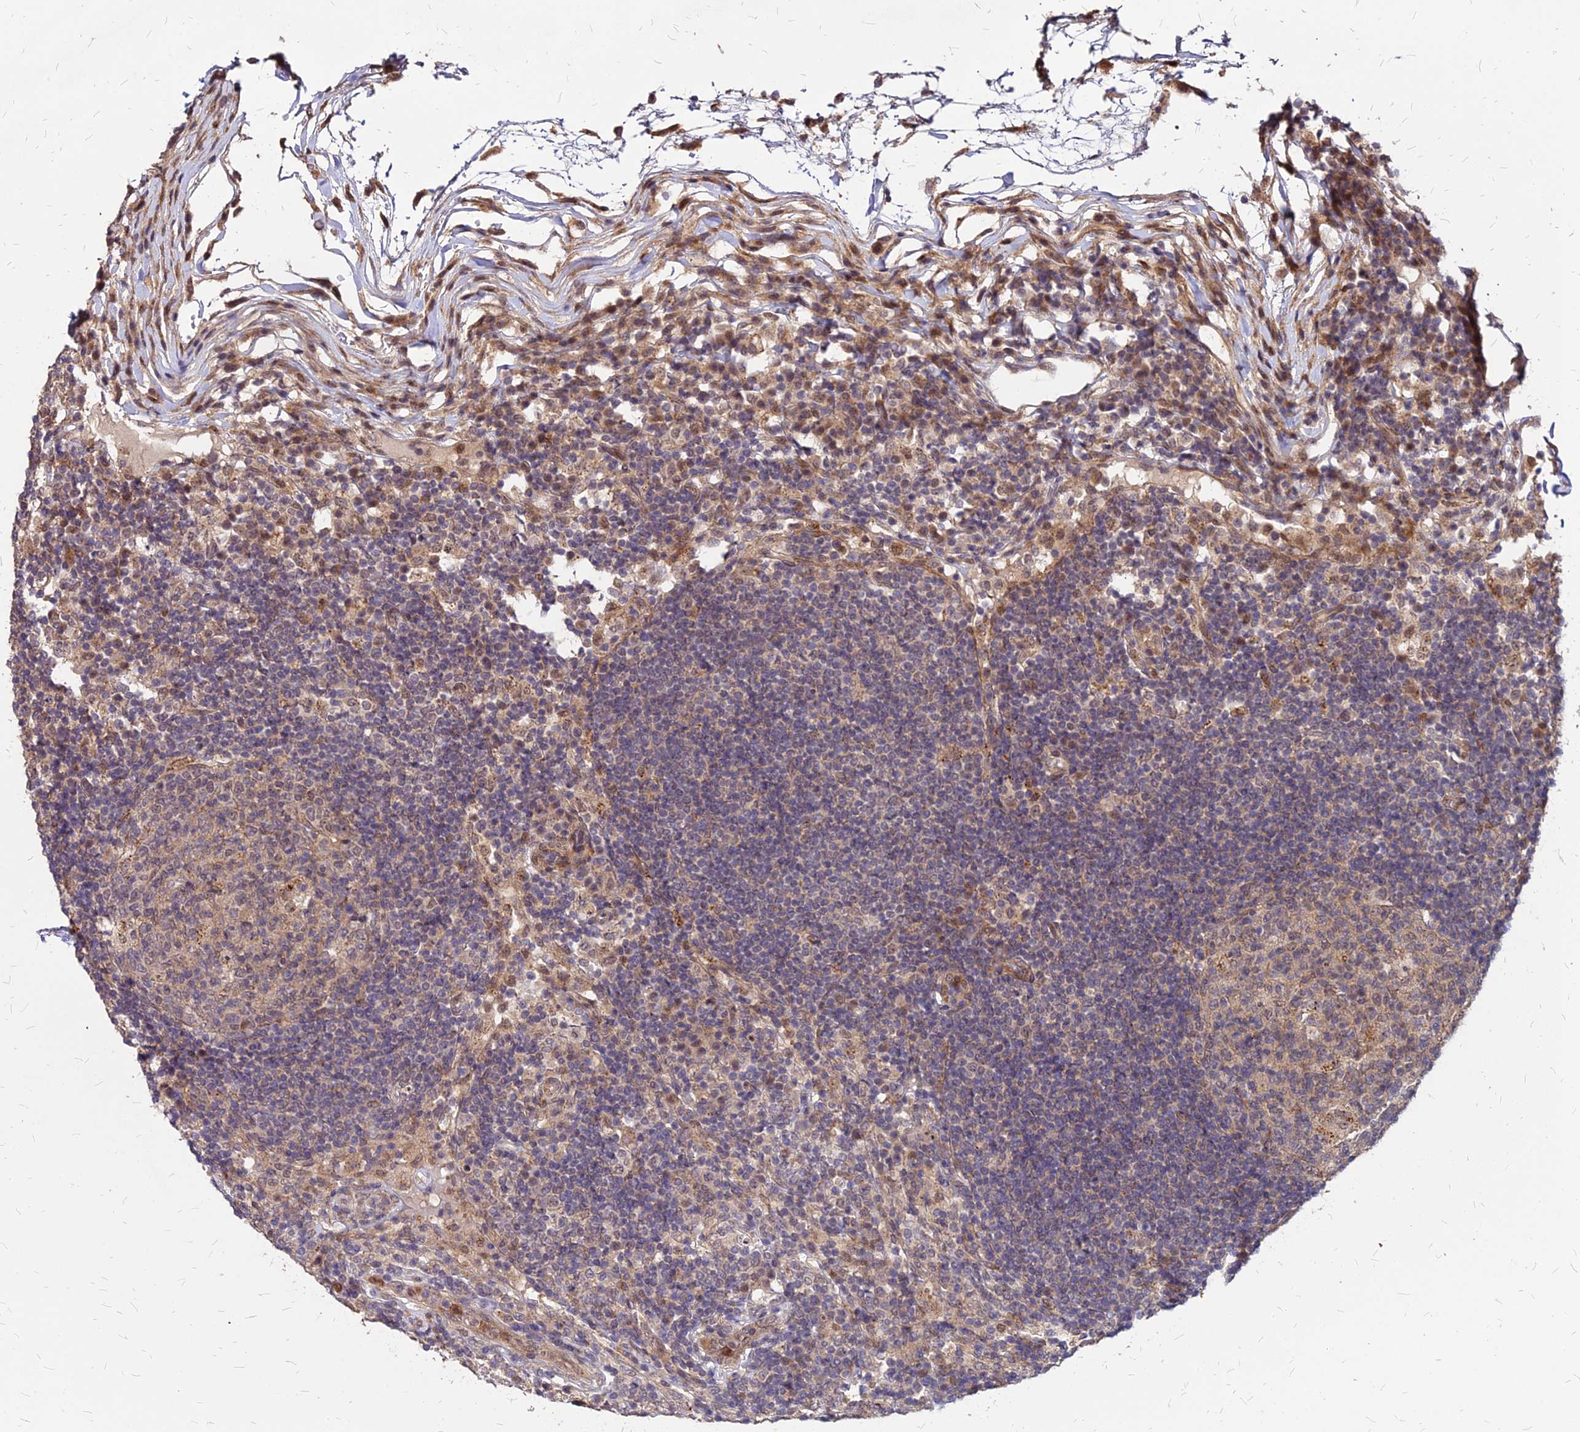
{"staining": {"intensity": "weak", "quantity": ">75%", "location": "cytoplasmic/membranous"}, "tissue": "lymph node", "cell_type": "Germinal center cells", "image_type": "normal", "snomed": [{"axis": "morphology", "description": "Normal tissue, NOS"}, {"axis": "topography", "description": "Lymph node"}], "caption": "Protein expression analysis of normal human lymph node reveals weak cytoplasmic/membranous expression in about >75% of germinal center cells.", "gene": "APBA3", "patient": {"sex": "female", "age": 53}}